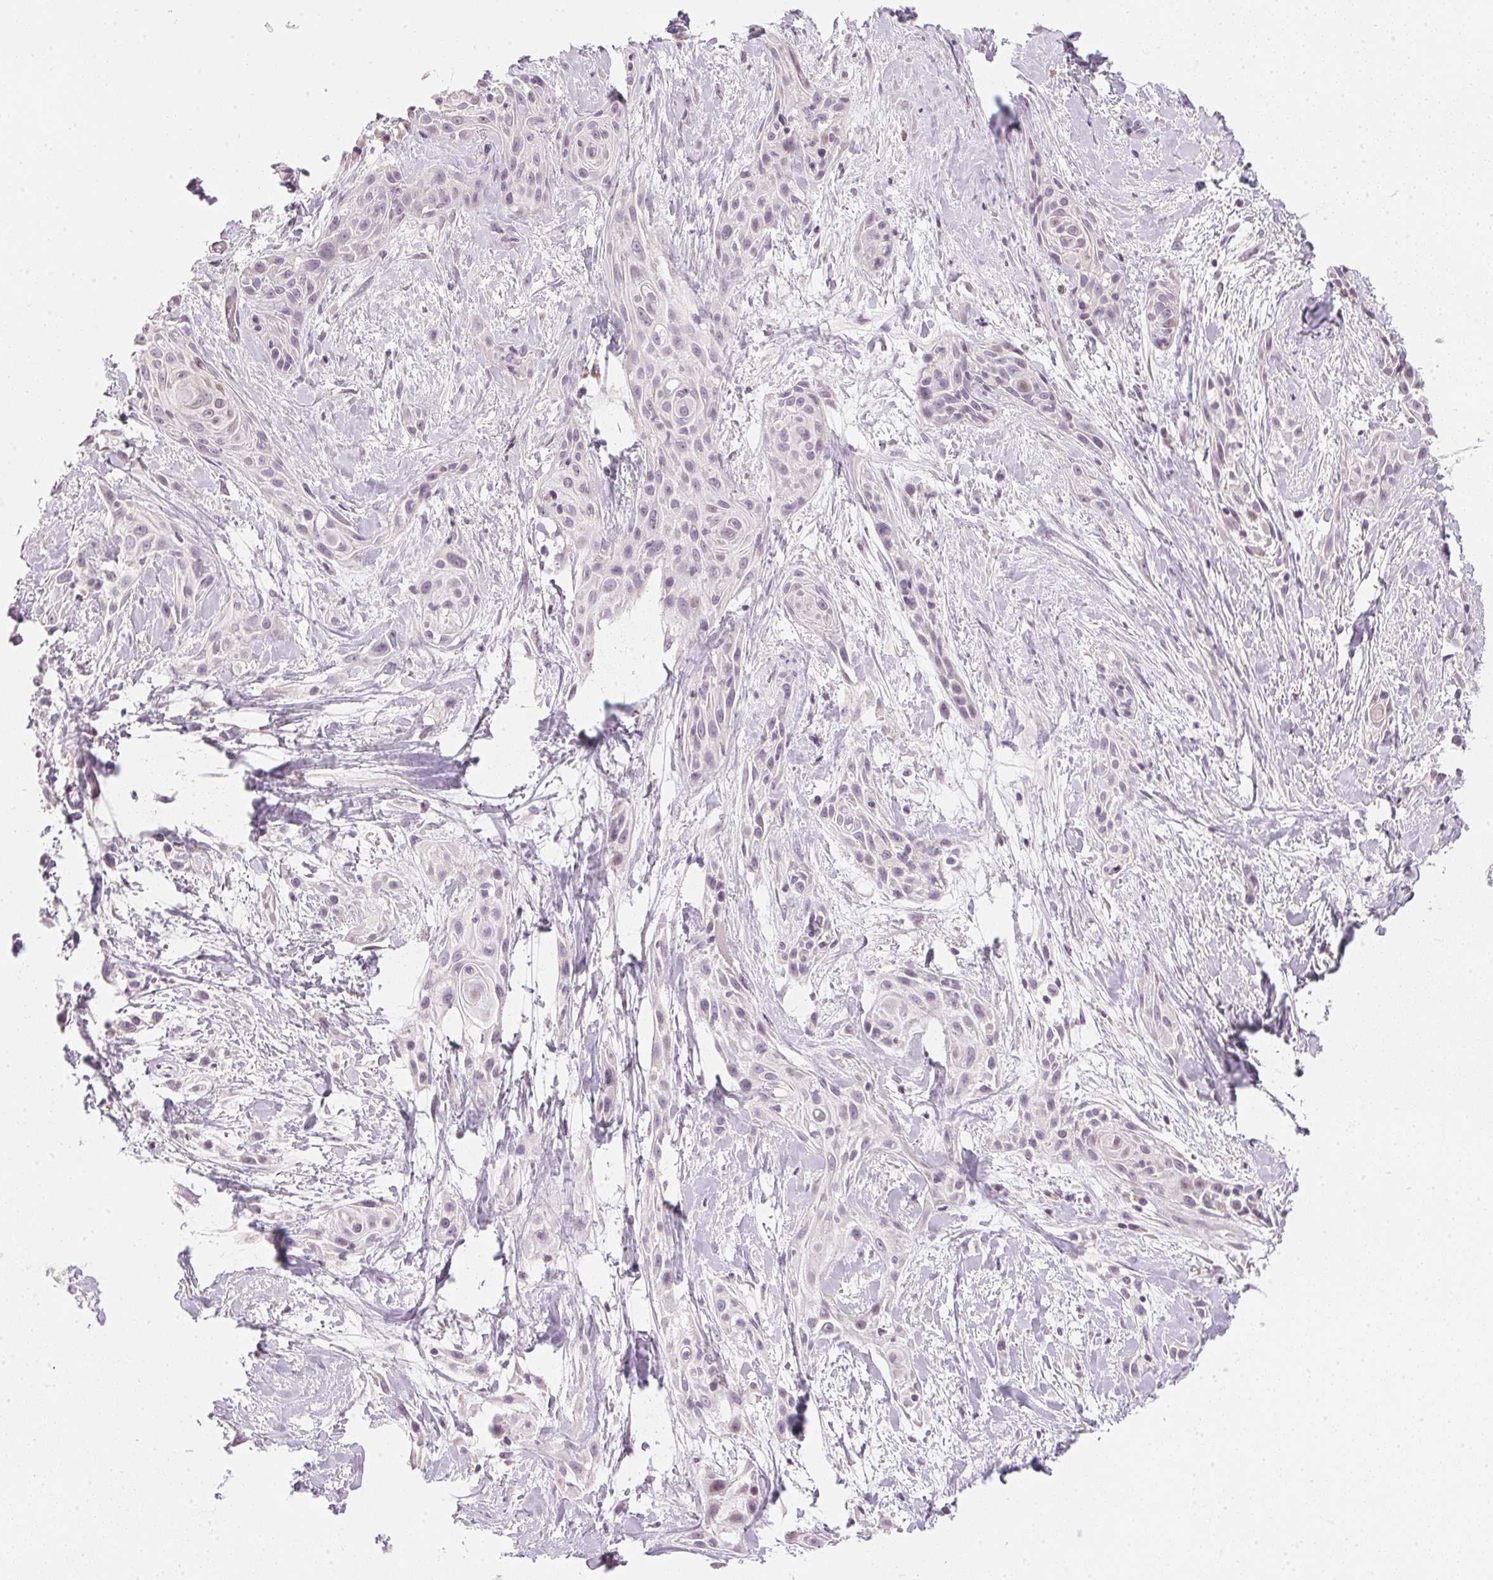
{"staining": {"intensity": "negative", "quantity": "none", "location": "none"}, "tissue": "skin cancer", "cell_type": "Tumor cells", "image_type": "cancer", "snomed": [{"axis": "morphology", "description": "Squamous cell carcinoma, NOS"}, {"axis": "topography", "description": "Skin"}, {"axis": "topography", "description": "Anal"}], "caption": "The image shows no significant staining in tumor cells of skin cancer.", "gene": "SFRP4", "patient": {"sex": "male", "age": 64}}